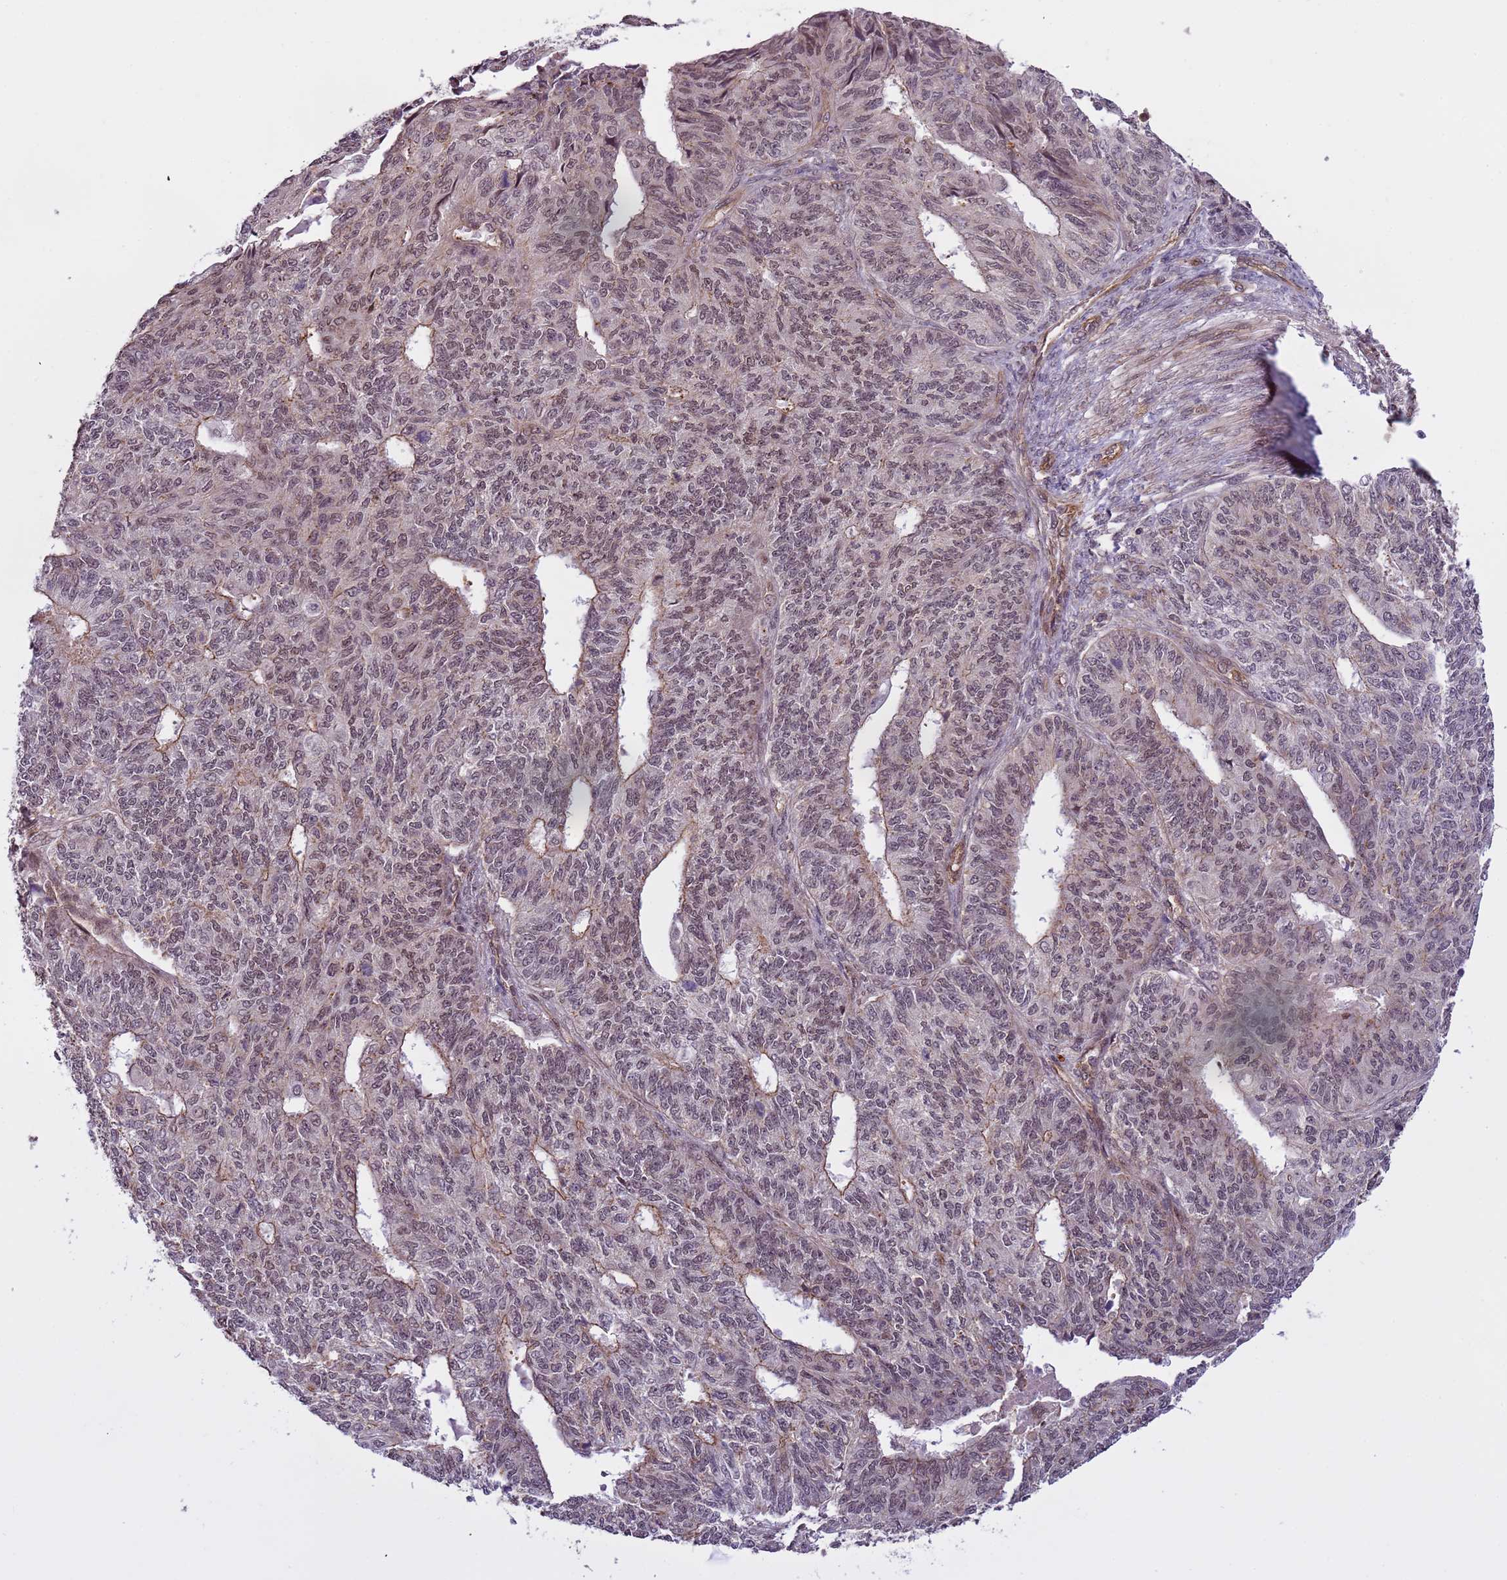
{"staining": {"intensity": "weak", "quantity": "25%-75%", "location": "nuclear"}, "tissue": "endometrial cancer", "cell_type": "Tumor cells", "image_type": "cancer", "snomed": [{"axis": "morphology", "description": "Adenocarcinoma, NOS"}, {"axis": "topography", "description": "Endometrium"}], "caption": "High-magnification brightfield microscopy of endometrial adenocarcinoma stained with DAB (3,3'-diaminobenzidine) (brown) and counterstained with hematoxylin (blue). tumor cells exhibit weak nuclear positivity is present in approximately25%-75% of cells.", "gene": "EMC2", "patient": {"sex": "female", "age": 32}}